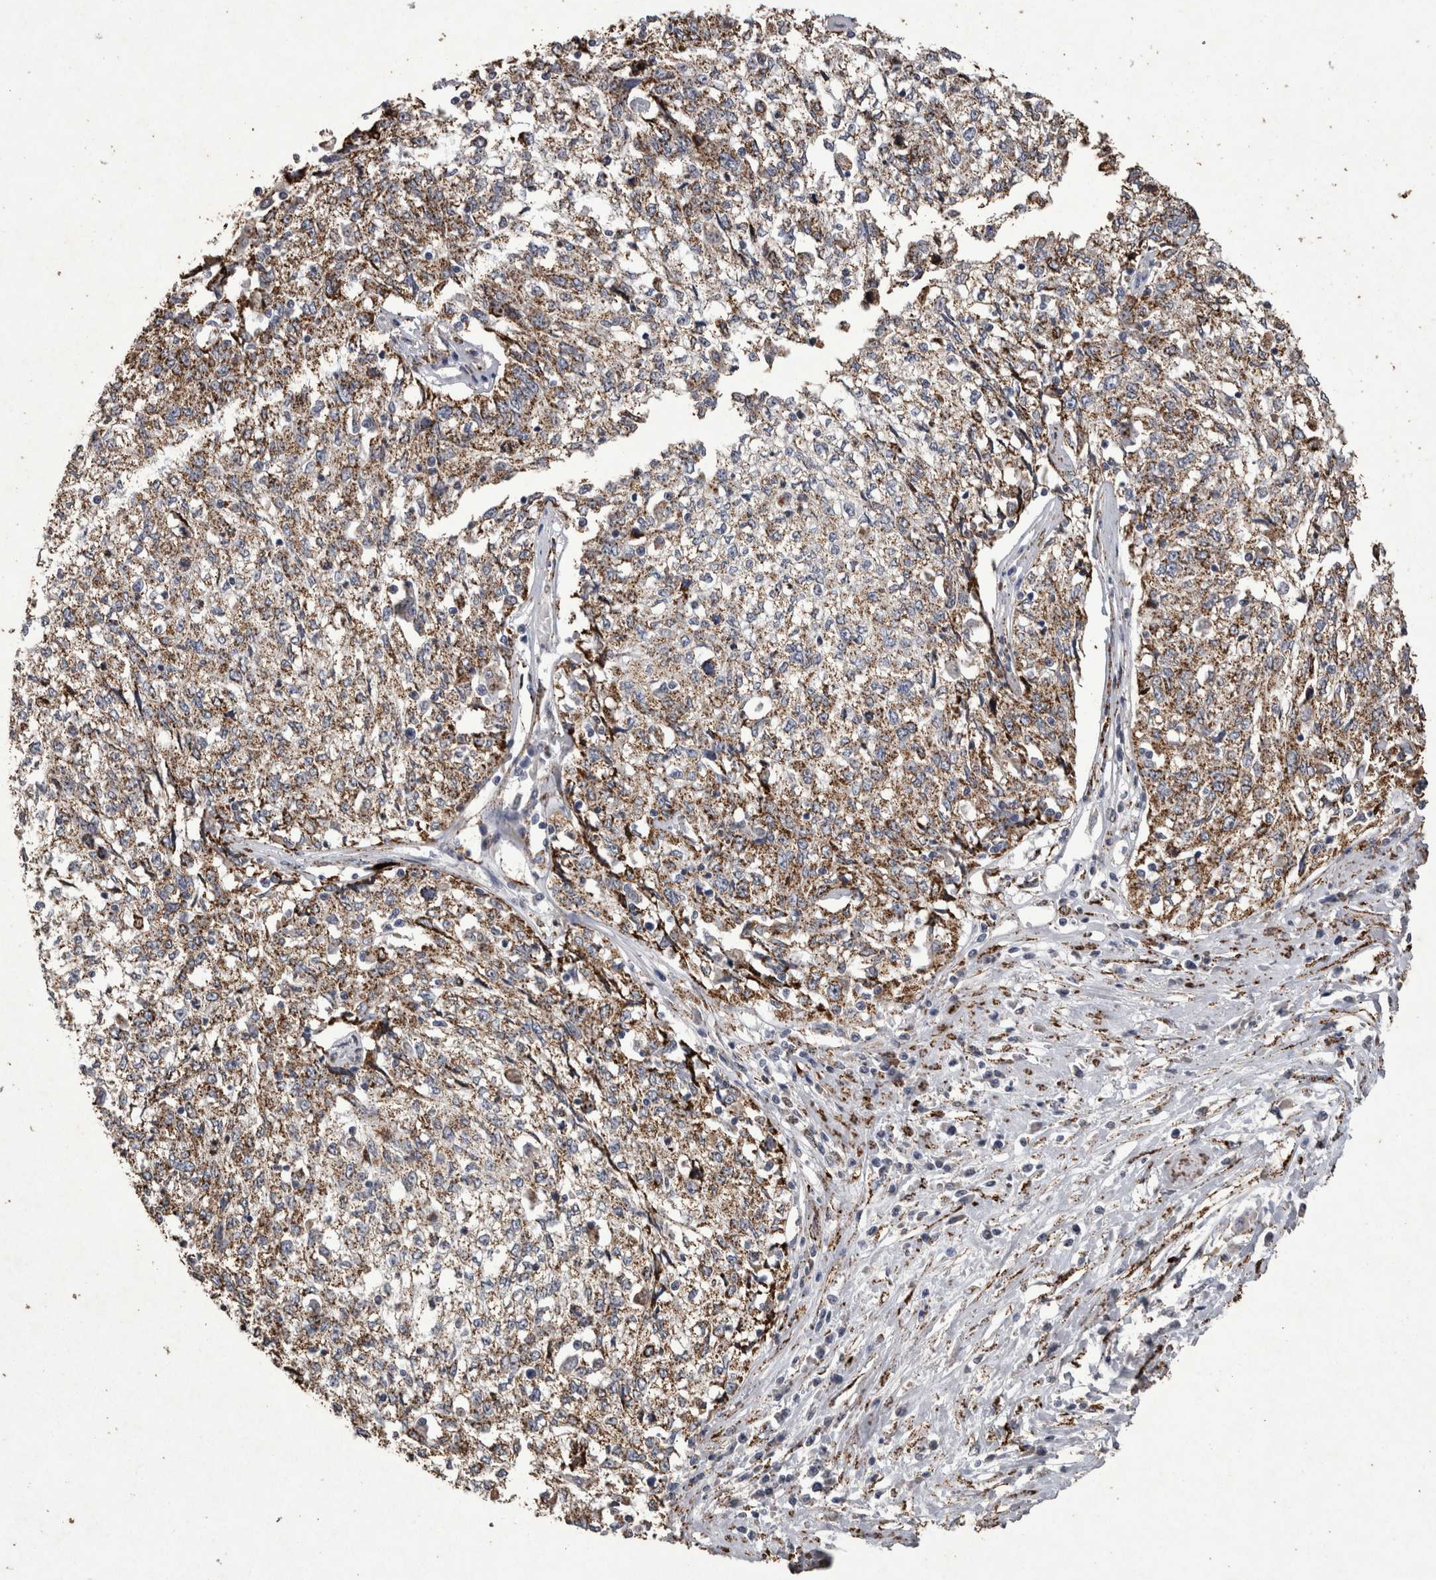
{"staining": {"intensity": "moderate", "quantity": ">75%", "location": "cytoplasmic/membranous"}, "tissue": "cervical cancer", "cell_type": "Tumor cells", "image_type": "cancer", "snomed": [{"axis": "morphology", "description": "Squamous cell carcinoma, NOS"}, {"axis": "topography", "description": "Cervix"}], "caption": "DAB immunohistochemical staining of cervical cancer exhibits moderate cytoplasmic/membranous protein positivity in approximately >75% of tumor cells.", "gene": "DKK3", "patient": {"sex": "female", "age": 57}}